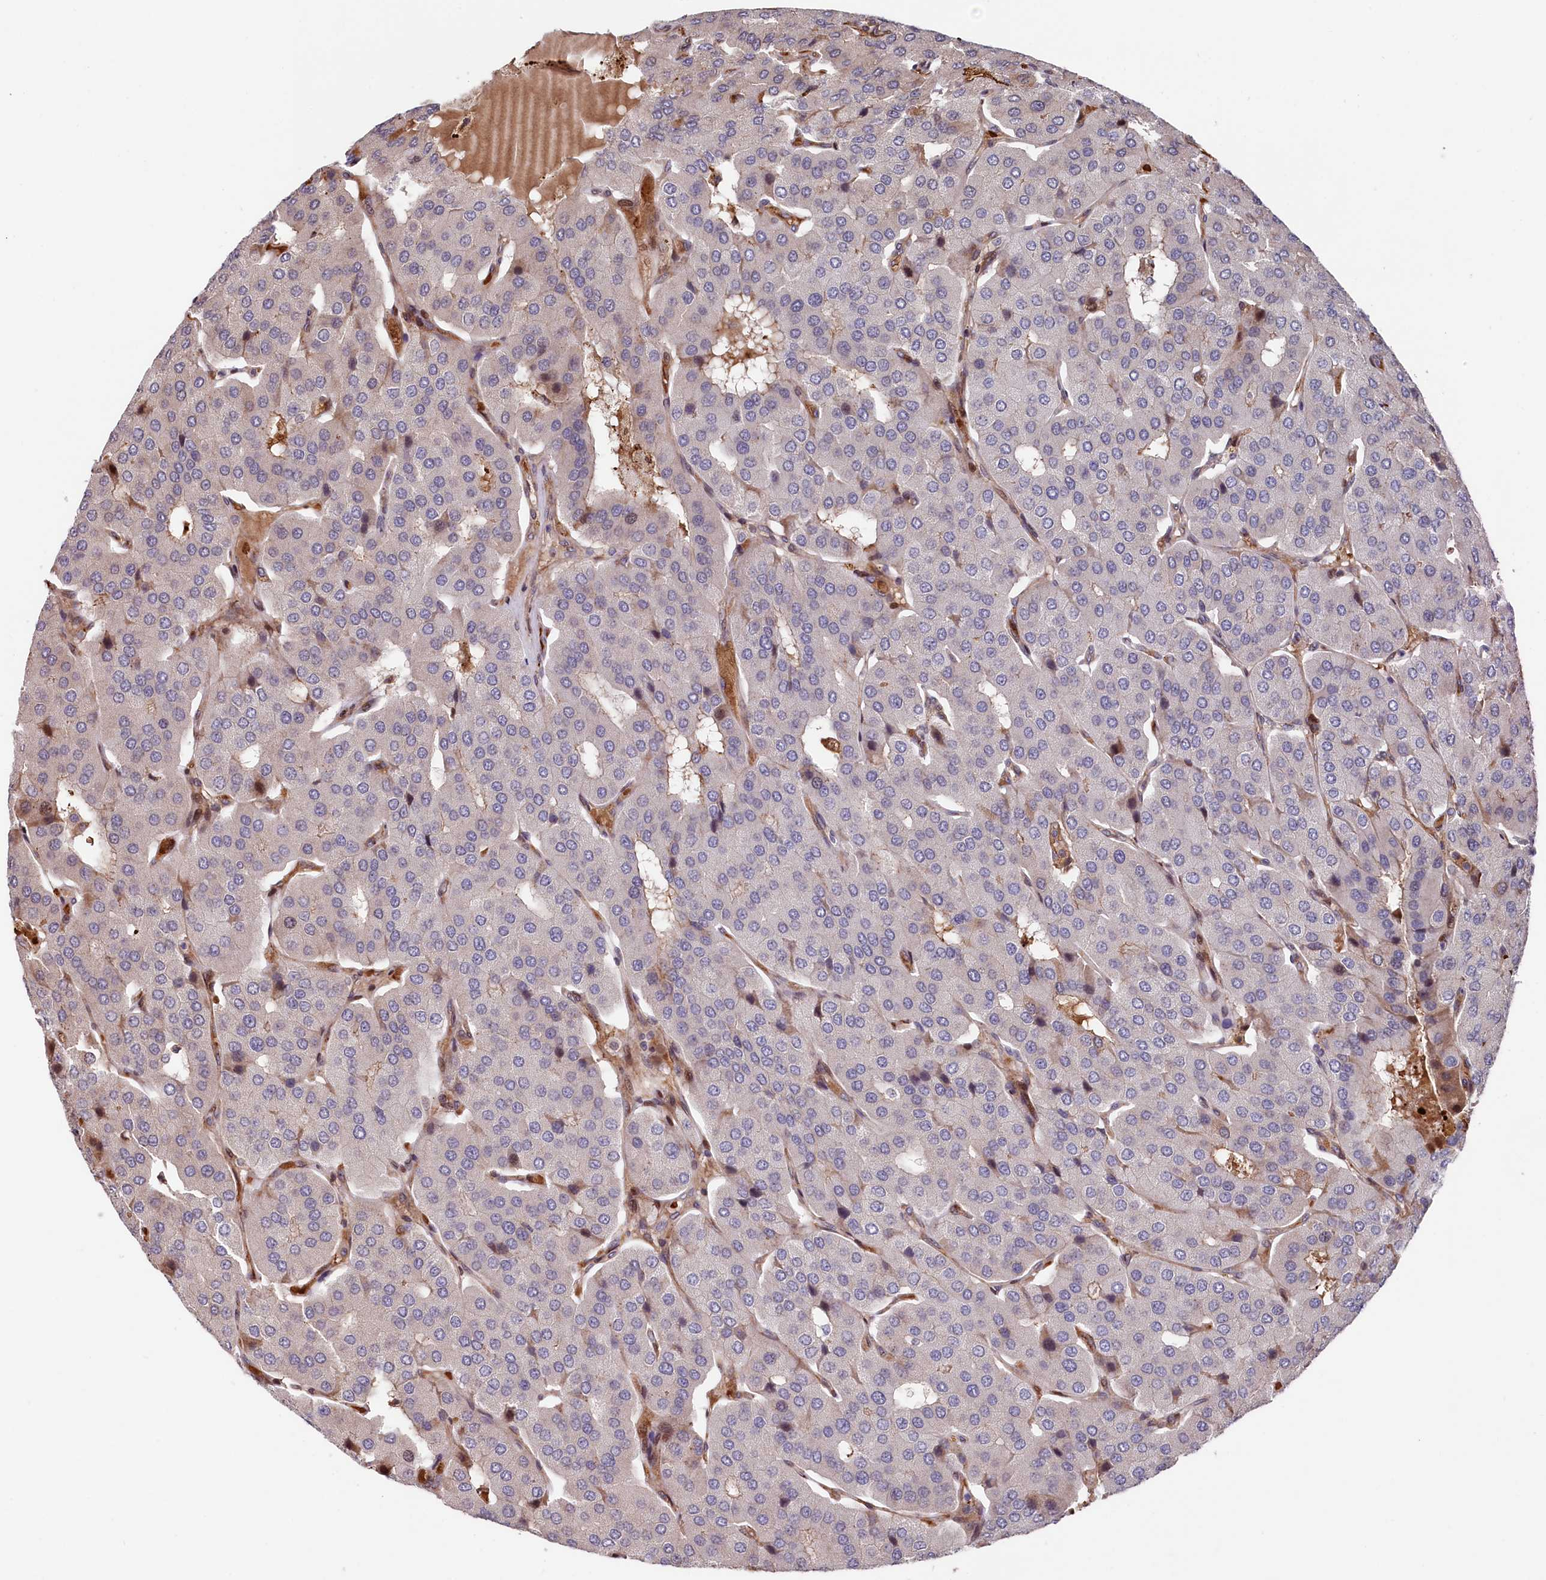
{"staining": {"intensity": "negative", "quantity": "none", "location": "none"}, "tissue": "parathyroid gland", "cell_type": "Glandular cells", "image_type": "normal", "snomed": [{"axis": "morphology", "description": "Normal tissue, NOS"}, {"axis": "morphology", "description": "Adenoma, NOS"}, {"axis": "topography", "description": "Parathyroid gland"}], "caption": "A micrograph of human parathyroid gland is negative for staining in glandular cells. (DAB immunohistochemistry (IHC) with hematoxylin counter stain).", "gene": "TNKS1BP1", "patient": {"sex": "female", "age": 86}}